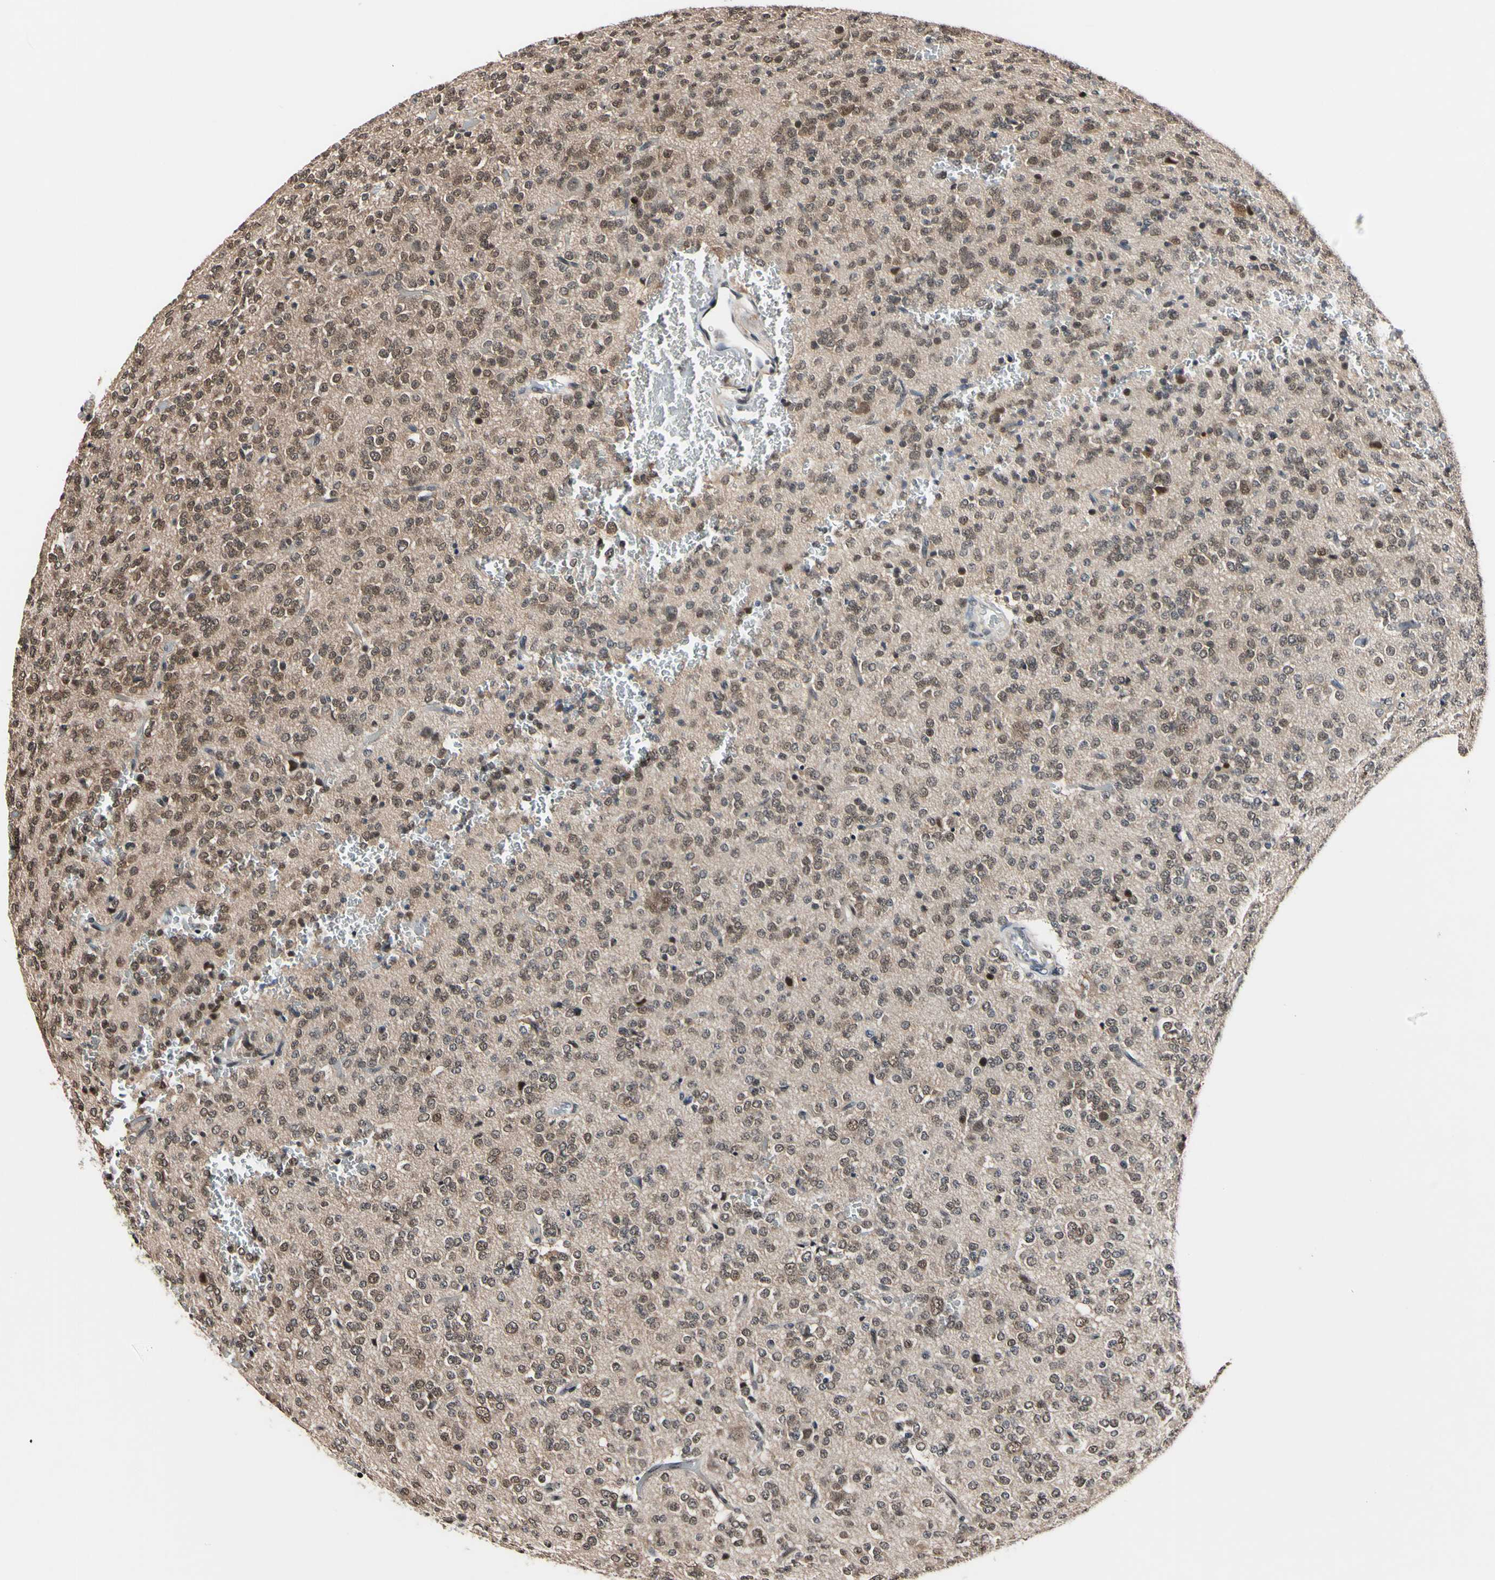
{"staining": {"intensity": "weak", "quantity": ">75%", "location": "cytoplasmic/membranous,nuclear"}, "tissue": "glioma", "cell_type": "Tumor cells", "image_type": "cancer", "snomed": [{"axis": "morphology", "description": "Glioma, malignant, Low grade"}, {"axis": "topography", "description": "Brain"}], "caption": "Immunohistochemical staining of human glioma shows low levels of weak cytoplasmic/membranous and nuclear expression in about >75% of tumor cells.", "gene": "PSMD10", "patient": {"sex": "male", "age": 38}}